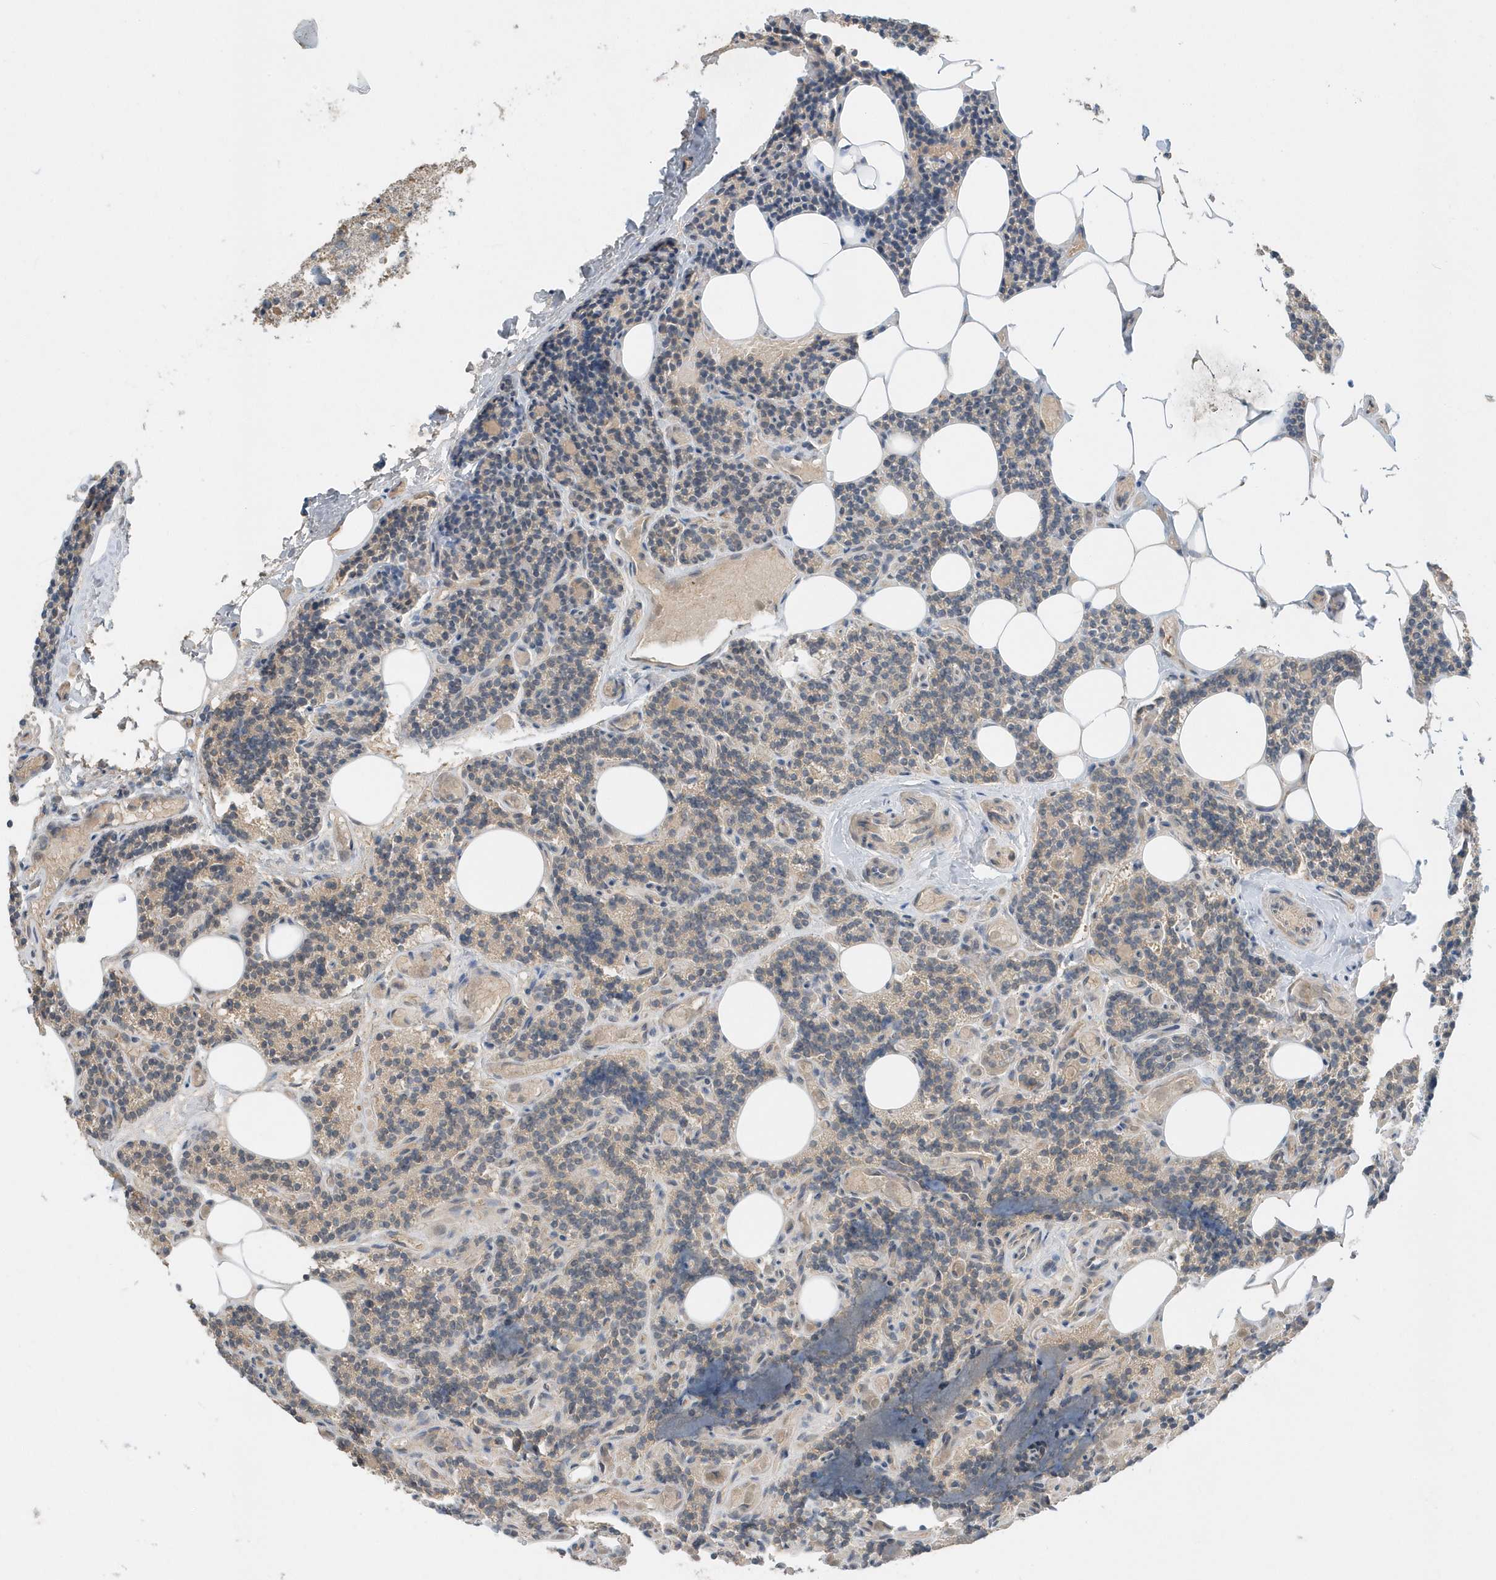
{"staining": {"intensity": "negative", "quantity": "none", "location": "none"}, "tissue": "parathyroid gland", "cell_type": "Glandular cells", "image_type": "normal", "snomed": [{"axis": "morphology", "description": "Normal tissue, NOS"}, {"axis": "topography", "description": "Parathyroid gland"}], "caption": "This is an IHC micrograph of benign human parathyroid gland. There is no positivity in glandular cells.", "gene": "USP53", "patient": {"sex": "female", "age": 43}}